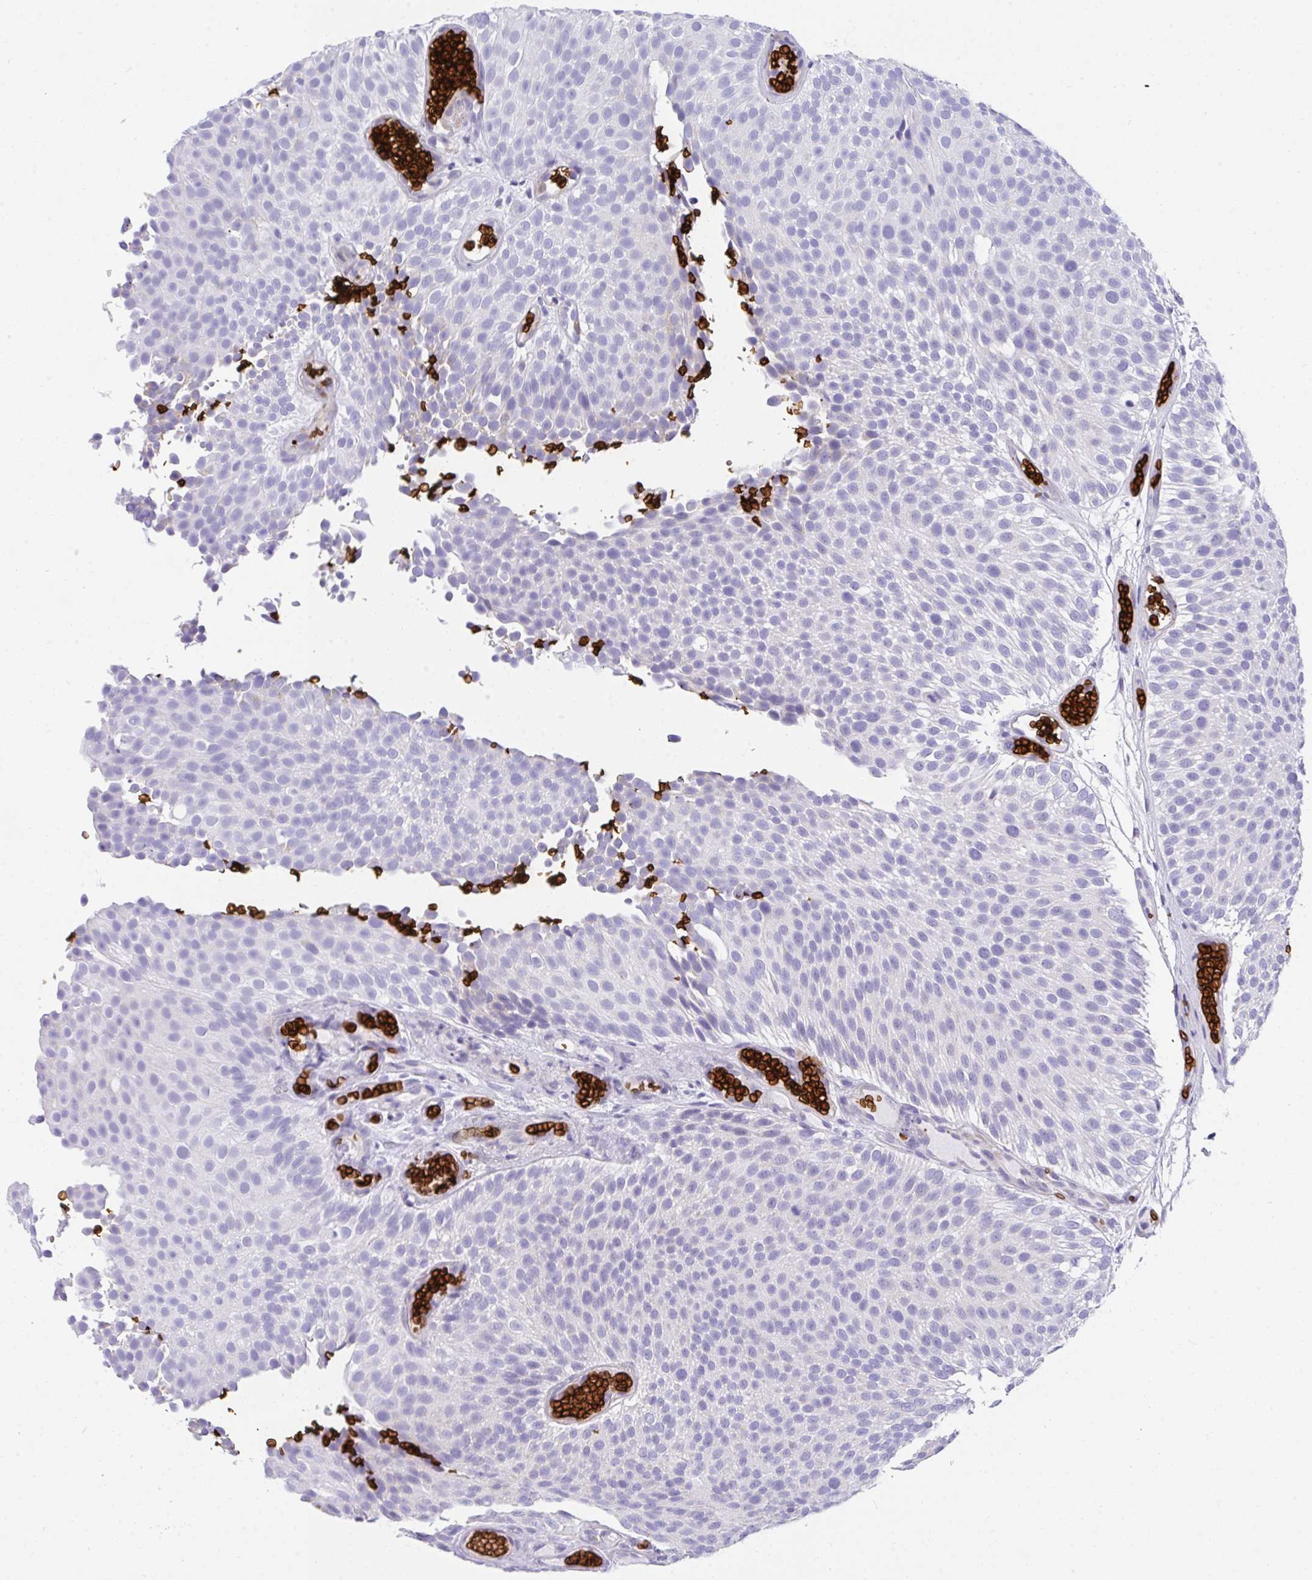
{"staining": {"intensity": "negative", "quantity": "none", "location": "none"}, "tissue": "urothelial cancer", "cell_type": "Tumor cells", "image_type": "cancer", "snomed": [{"axis": "morphology", "description": "Urothelial carcinoma, Low grade"}, {"axis": "topography", "description": "Urinary bladder"}], "caption": "High power microscopy histopathology image of an immunohistochemistry (IHC) photomicrograph of urothelial cancer, revealing no significant expression in tumor cells.", "gene": "ANK1", "patient": {"sex": "male", "age": 78}}